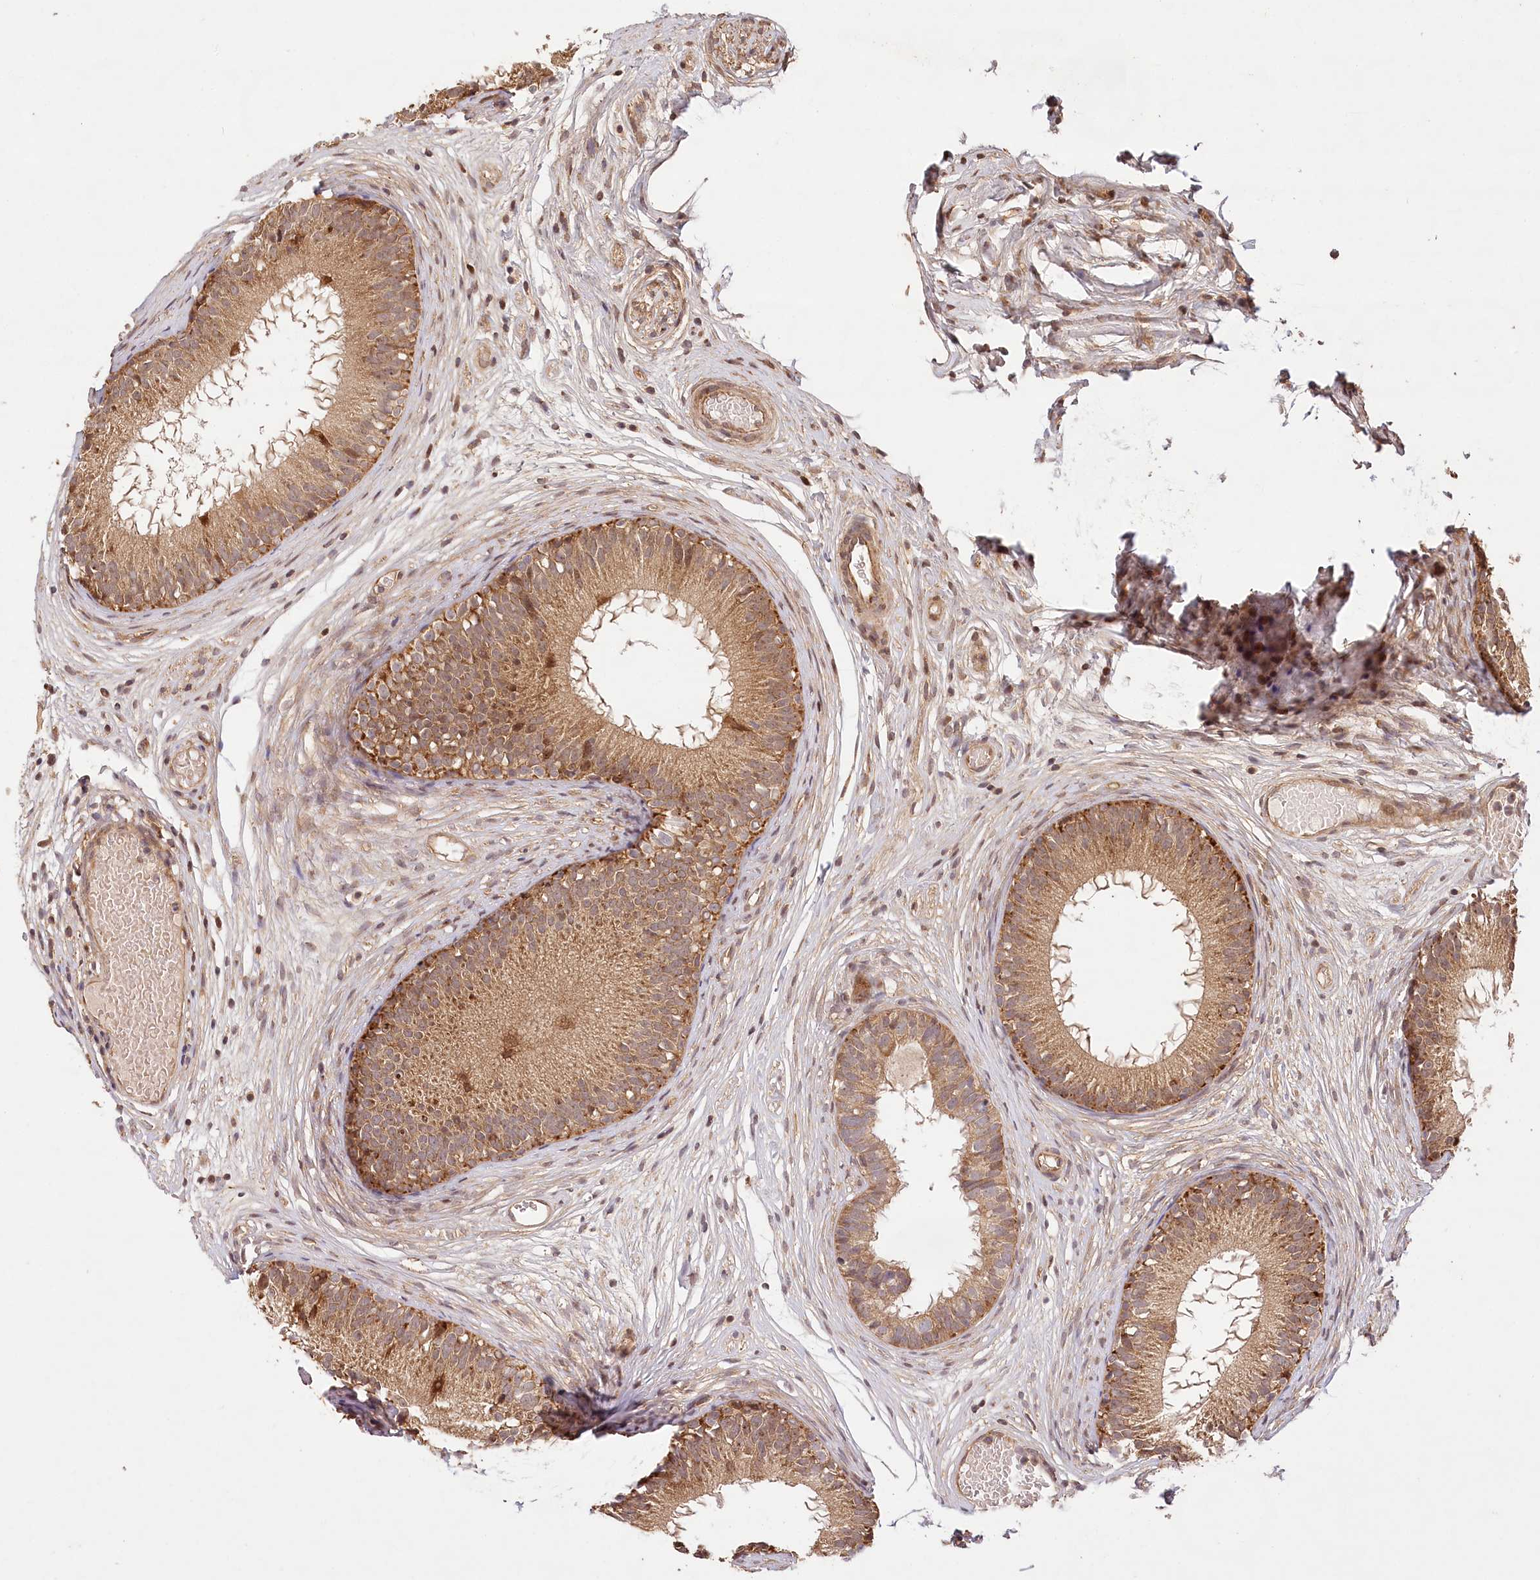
{"staining": {"intensity": "moderate", "quantity": ">75%", "location": "cytoplasmic/membranous"}, "tissue": "epididymis", "cell_type": "Glandular cells", "image_type": "normal", "snomed": [{"axis": "morphology", "description": "Normal tissue, NOS"}, {"axis": "morphology", "description": "Atrophy, NOS"}, {"axis": "topography", "description": "Testis"}, {"axis": "topography", "description": "Epididymis"}], "caption": "Epididymis was stained to show a protein in brown. There is medium levels of moderate cytoplasmic/membranous positivity in about >75% of glandular cells. The protein is shown in brown color, while the nuclei are stained blue.", "gene": "LSS", "patient": {"sex": "male", "age": 18}}